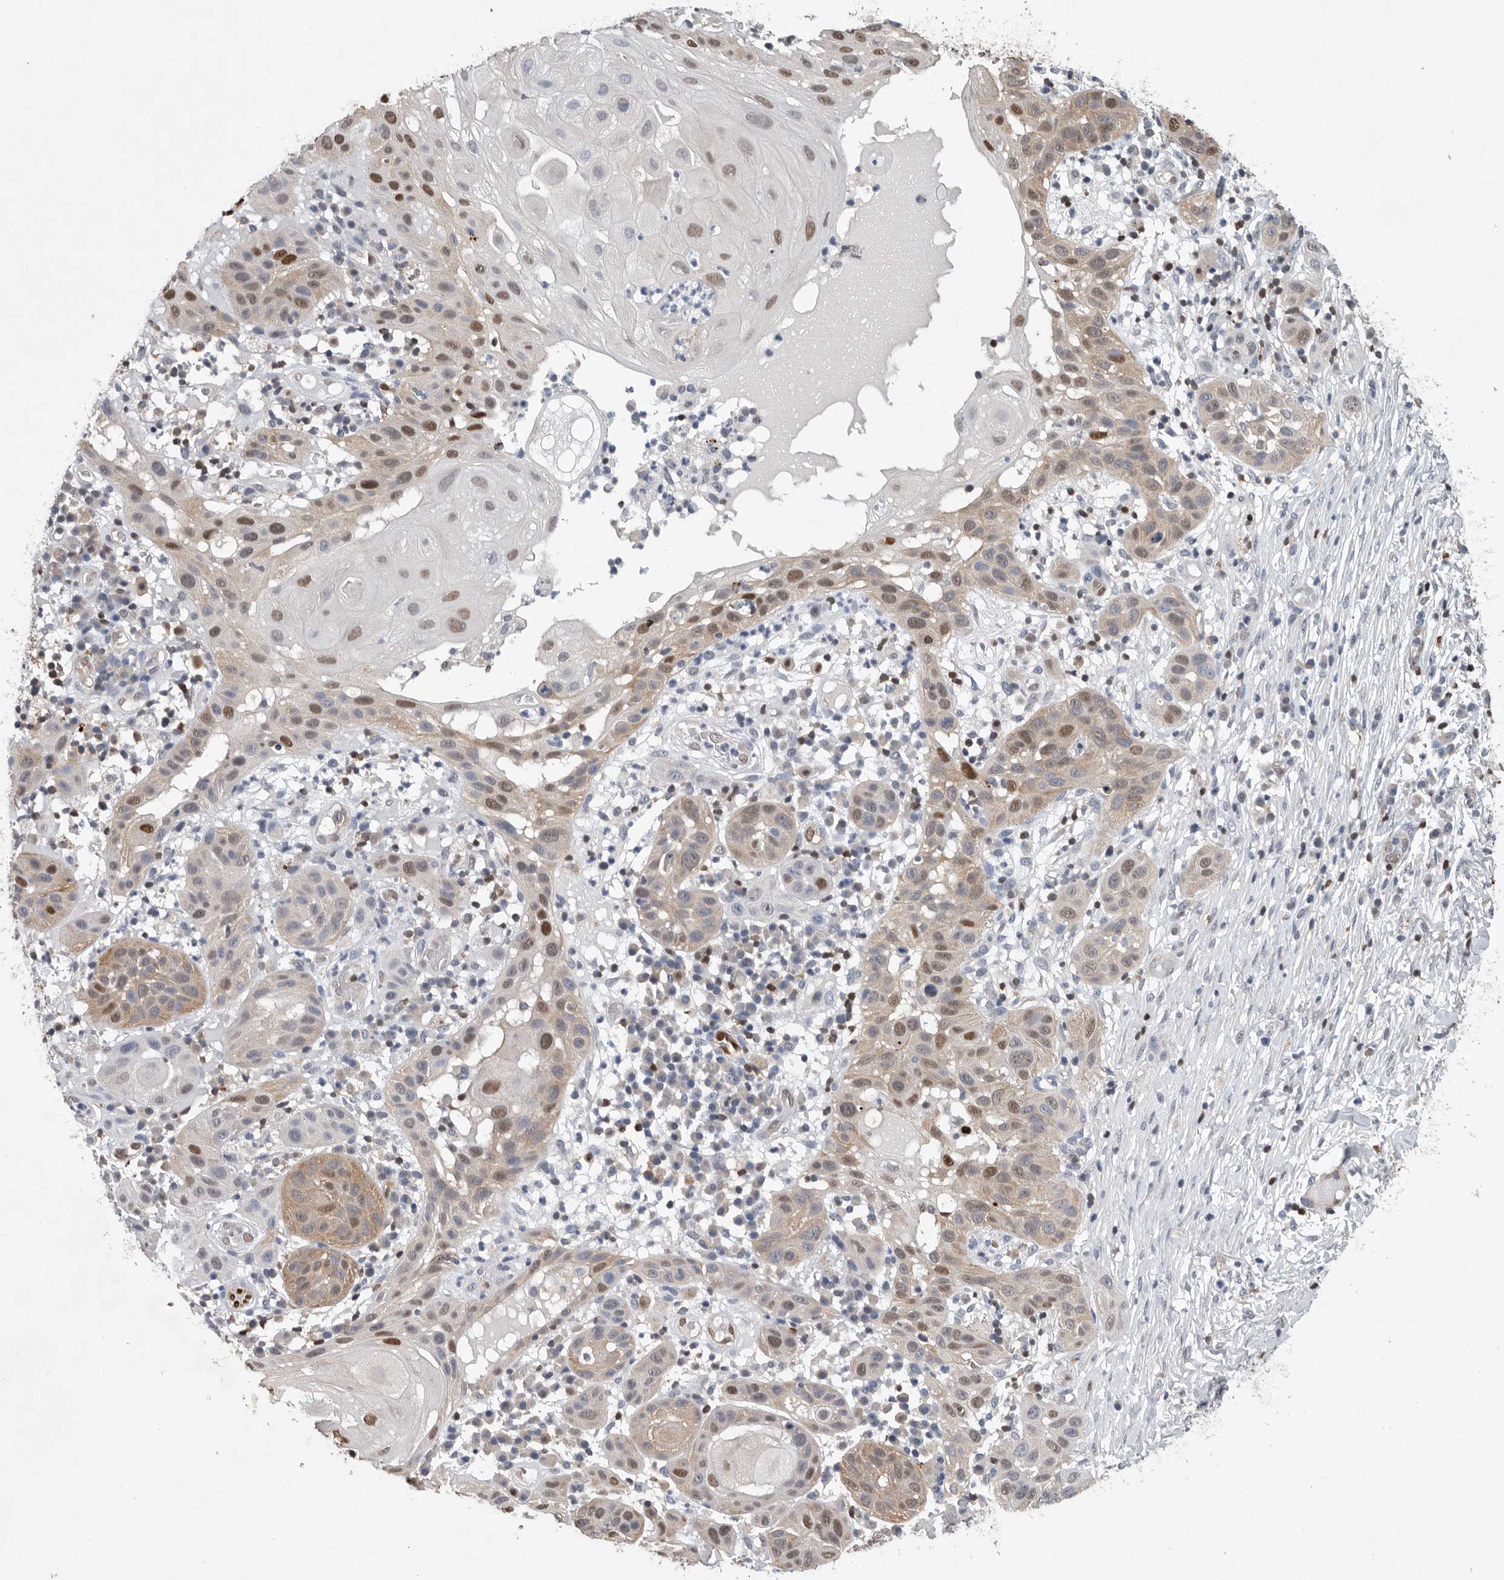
{"staining": {"intensity": "moderate", "quantity": "25%-75%", "location": "nuclear"}, "tissue": "skin cancer", "cell_type": "Tumor cells", "image_type": "cancer", "snomed": [{"axis": "morphology", "description": "Normal tissue, NOS"}, {"axis": "morphology", "description": "Squamous cell carcinoma, NOS"}, {"axis": "topography", "description": "Skin"}], "caption": "Protein expression analysis of human skin cancer (squamous cell carcinoma) reveals moderate nuclear expression in approximately 25%-75% of tumor cells.", "gene": "PDCD4", "patient": {"sex": "female", "age": 96}}